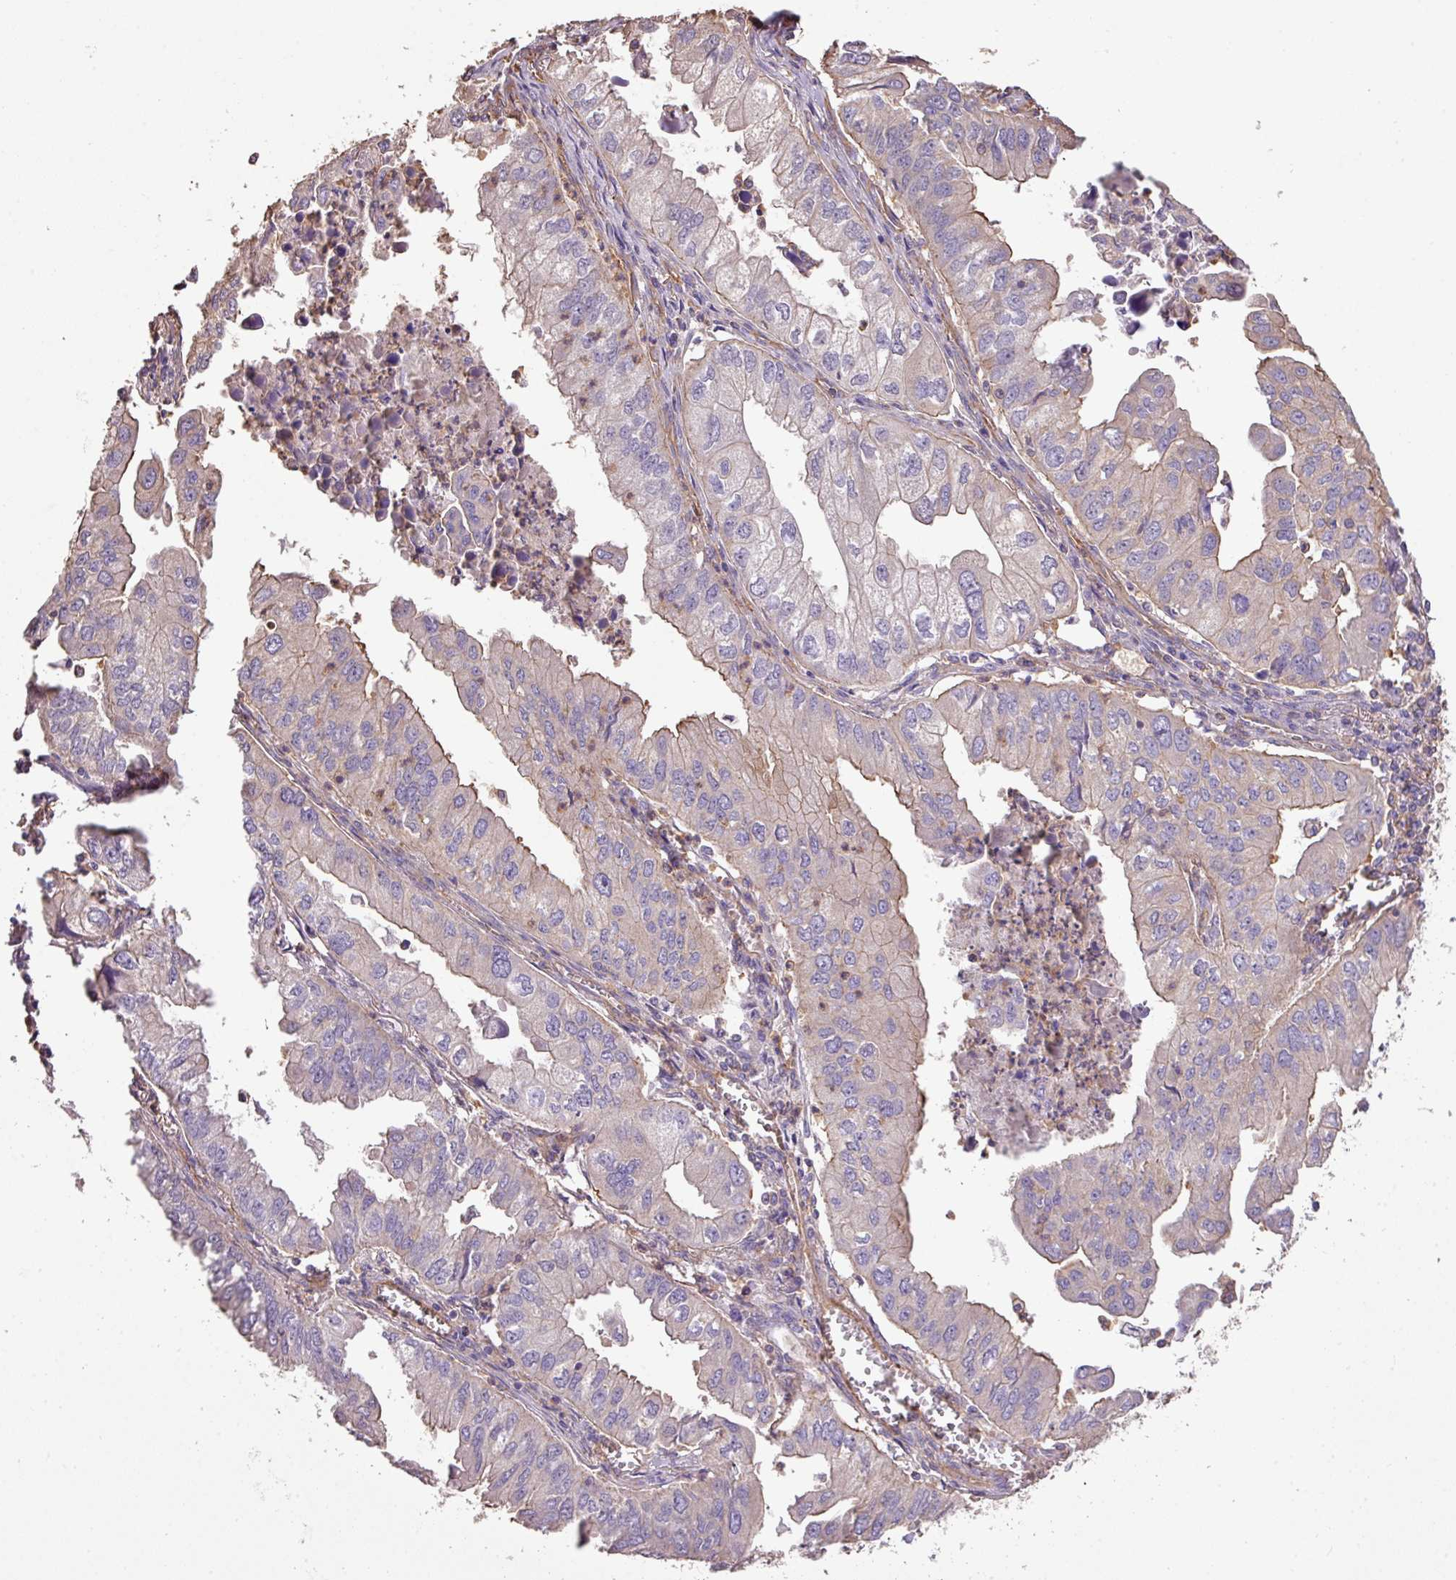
{"staining": {"intensity": "weak", "quantity": "<25%", "location": "cytoplasmic/membranous"}, "tissue": "lung cancer", "cell_type": "Tumor cells", "image_type": "cancer", "snomed": [{"axis": "morphology", "description": "Adenocarcinoma, NOS"}, {"axis": "topography", "description": "Lung"}], "caption": "IHC of lung adenocarcinoma shows no positivity in tumor cells. (DAB (3,3'-diaminobenzidine) IHC with hematoxylin counter stain).", "gene": "CALML4", "patient": {"sex": "male", "age": 48}}